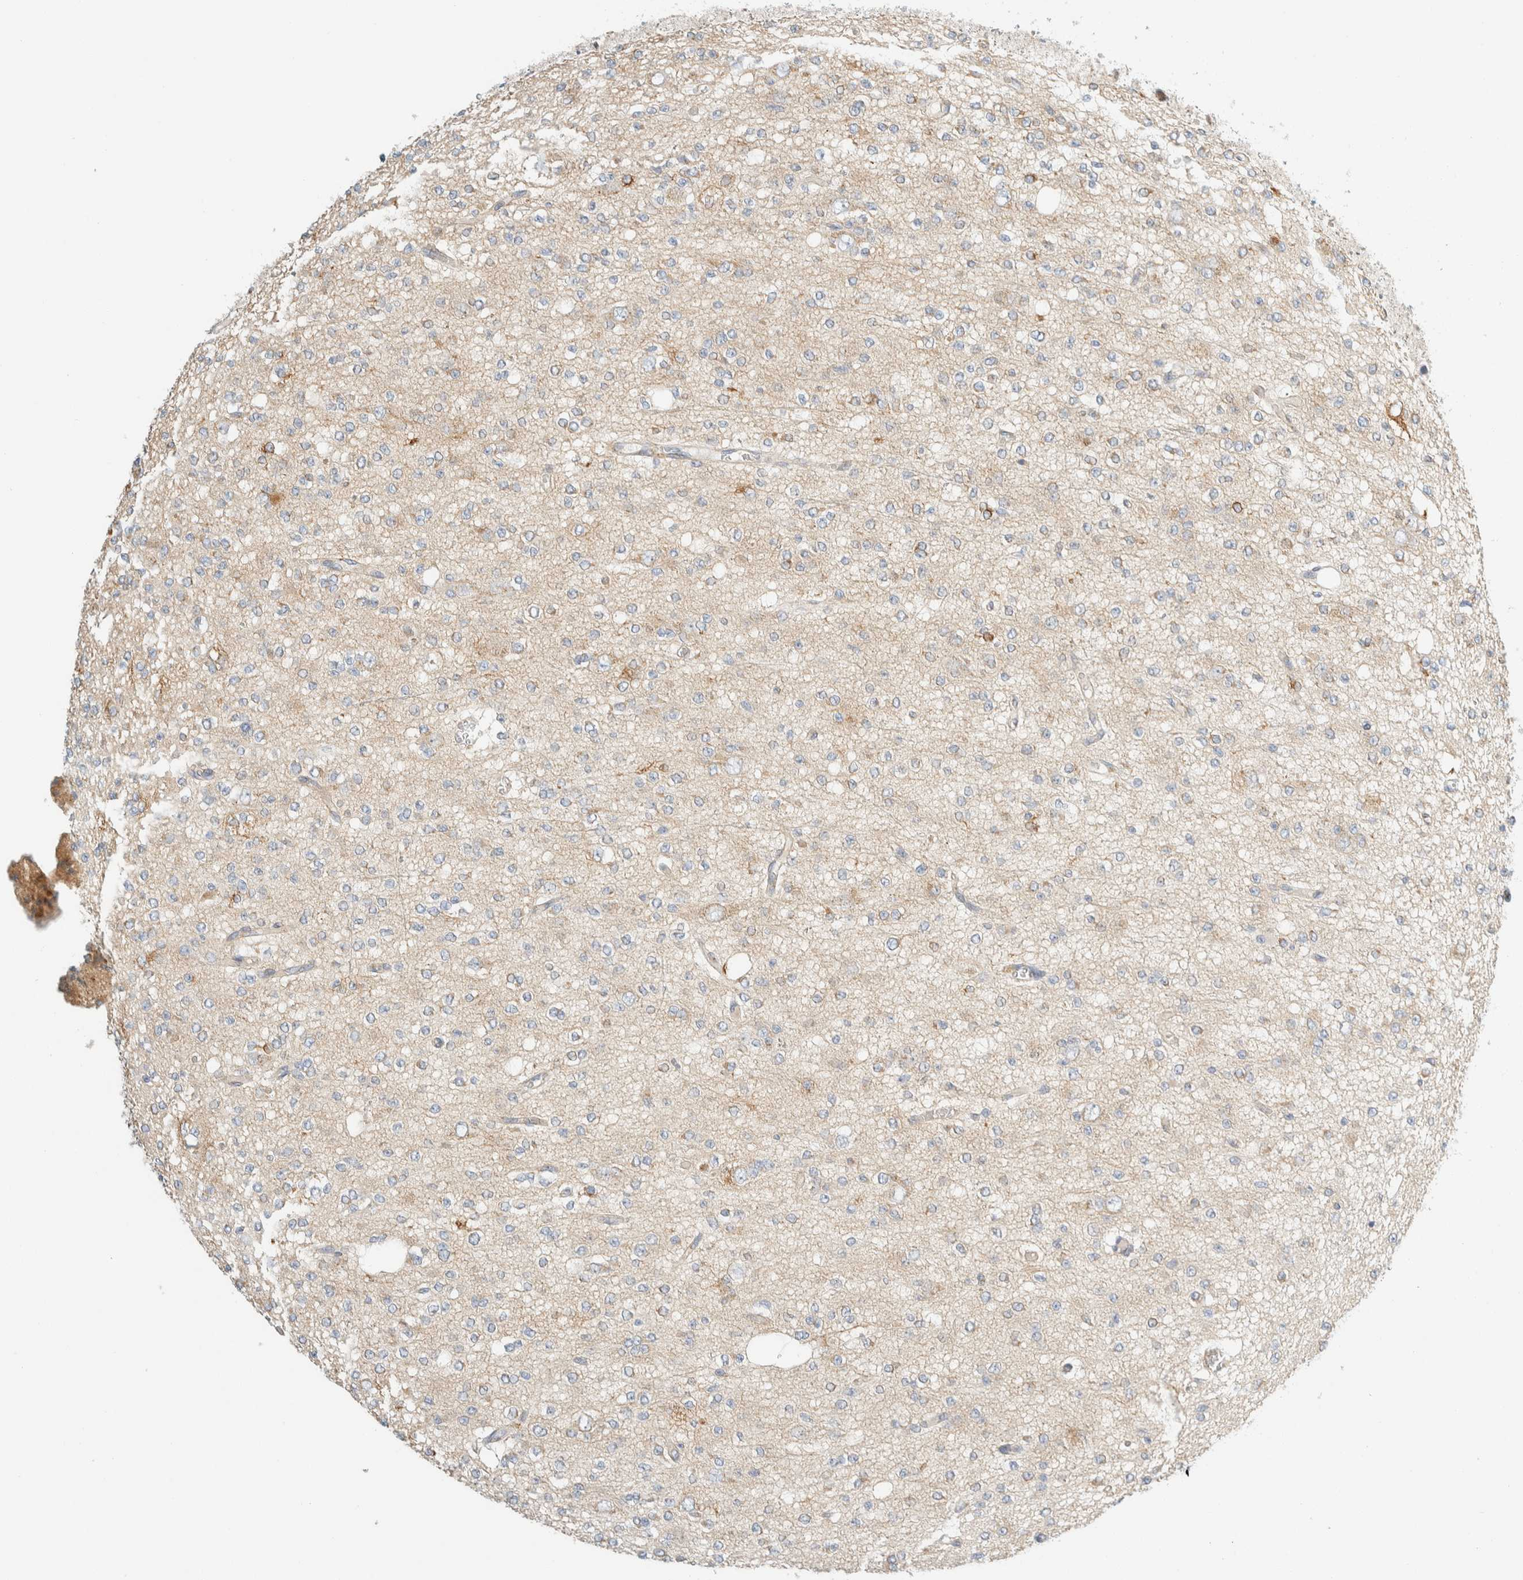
{"staining": {"intensity": "weak", "quantity": "<25%", "location": "cytoplasmic/membranous"}, "tissue": "glioma", "cell_type": "Tumor cells", "image_type": "cancer", "snomed": [{"axis": "morphology", "description": "Glioma, malignant, Low grade"}, {"axis": "topography", "description": "Brain"}], "caption": "The immunohistochemistry (IHC) photomicrograph has no significant positivity in tumor cells of malignant glioma (low-grade) tissue.", "gene": "TMEM184B", "patient": {"sex": "male", "age": 38}}